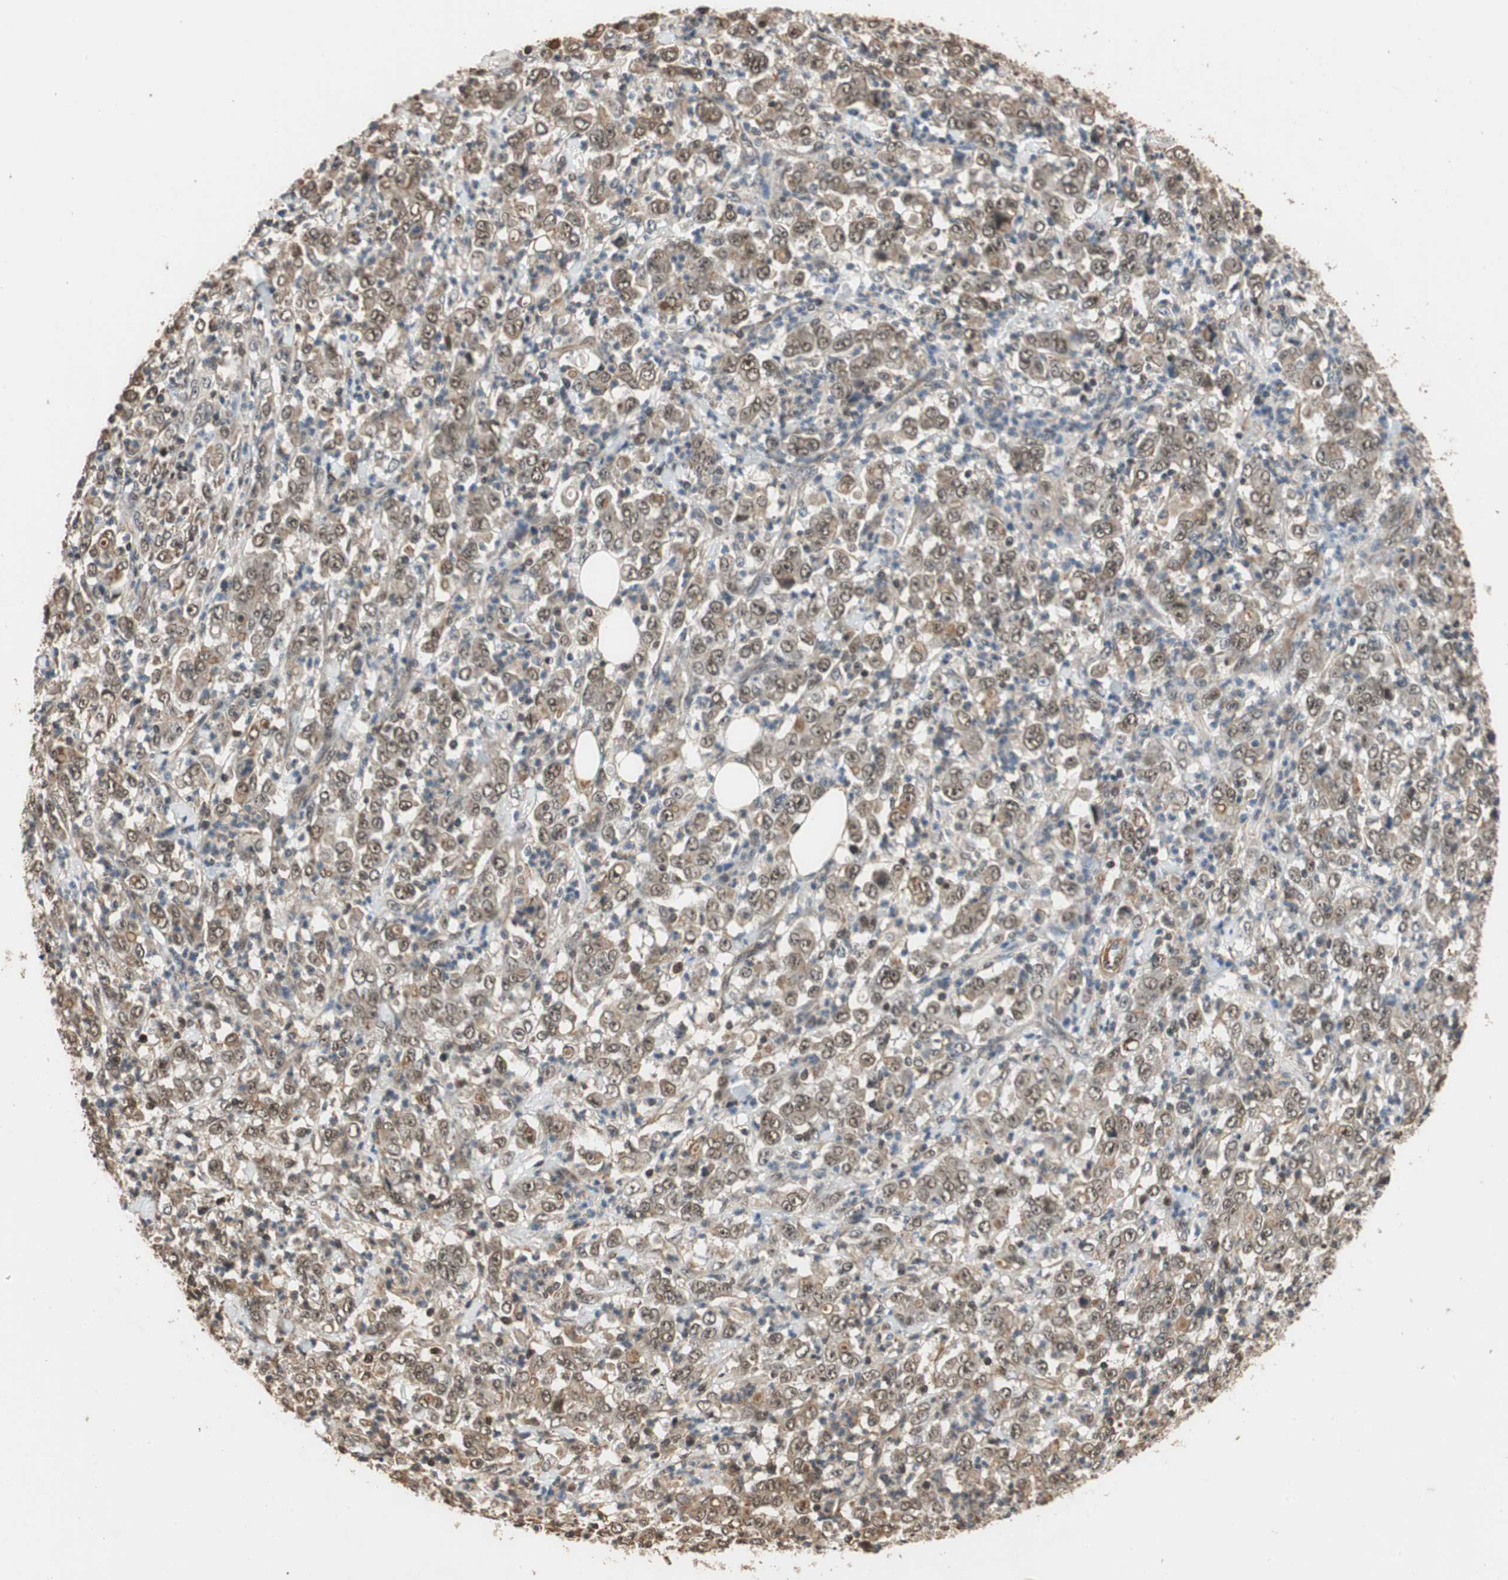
{"staining": {"intensity": "moderate", "quantity": ">75%", "location": "cytoplasmic/membranous,nuclear"}, "tissue": "stomach cancer", "cell_type": "Tumor cells", "image_type": "cancer", "snomed": [{"axis": "morphology", "description": "Adenocarcinoma, NOS"}, {"axis": "topography", "description": "Stomach, lower"}], "caption": "Protein expression by IHC reveals moderate cytoplasmic/membranous and nuclear positivity in approximately >75% of tumor cells in stomach cancer (adenocarcinoma).", "gene": "CDC5L", "patient": {"sex": "female", "age": 71}}